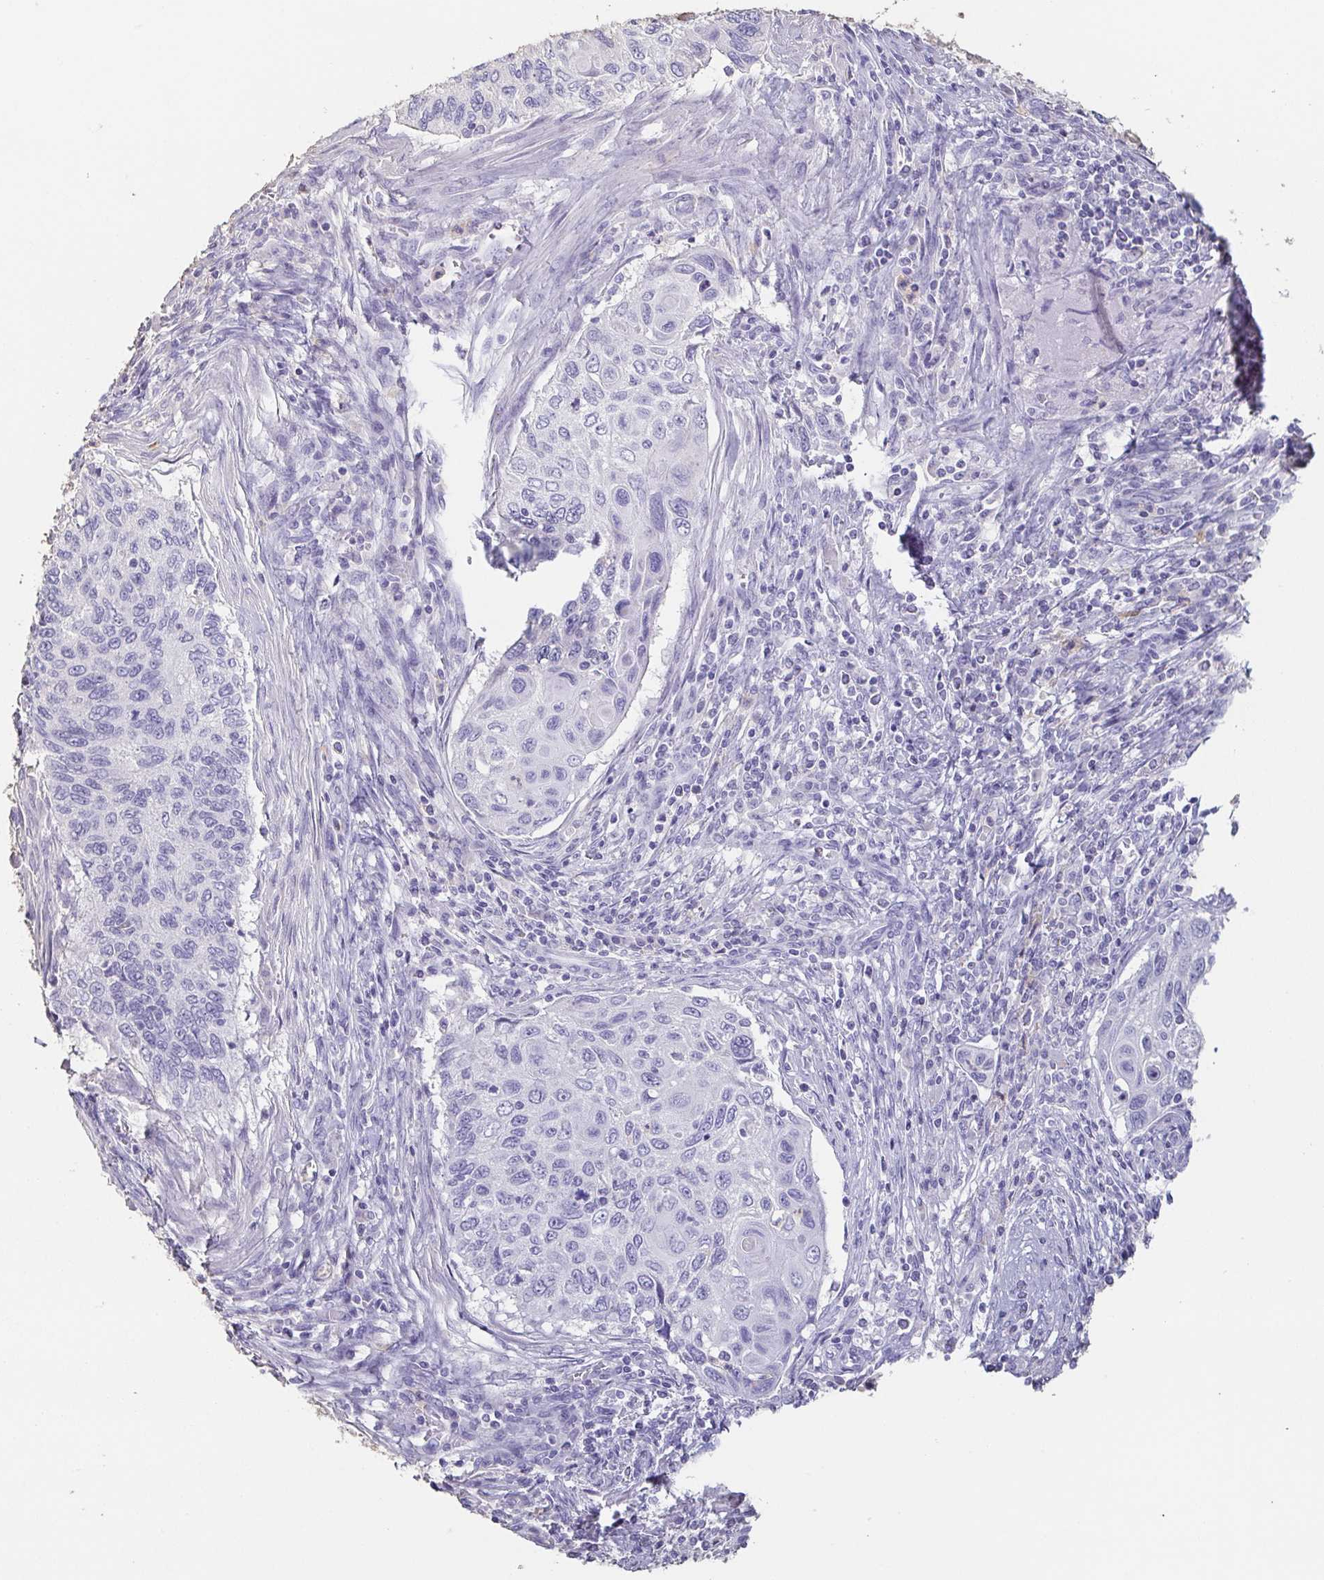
{"staining": {"intensity": "negative", "quantity": "none", "location": "none"}, "tissue": "cervical cancer", "cell_type": "Tumor cells", "image_type": "cancer", "snomed": [{"axis": "morphology", "description": "Squamous cell carcinoma, NOS"}, {"axis": "topography", "description": "Cervix"}], "caption": "Cervical squamous cell carcinoma stained for a protein using immunohistochemistry exhibits no positivity tumor cells.", "gene": "BPIFA2", "patient": {"sex": "female", "age": 70}}